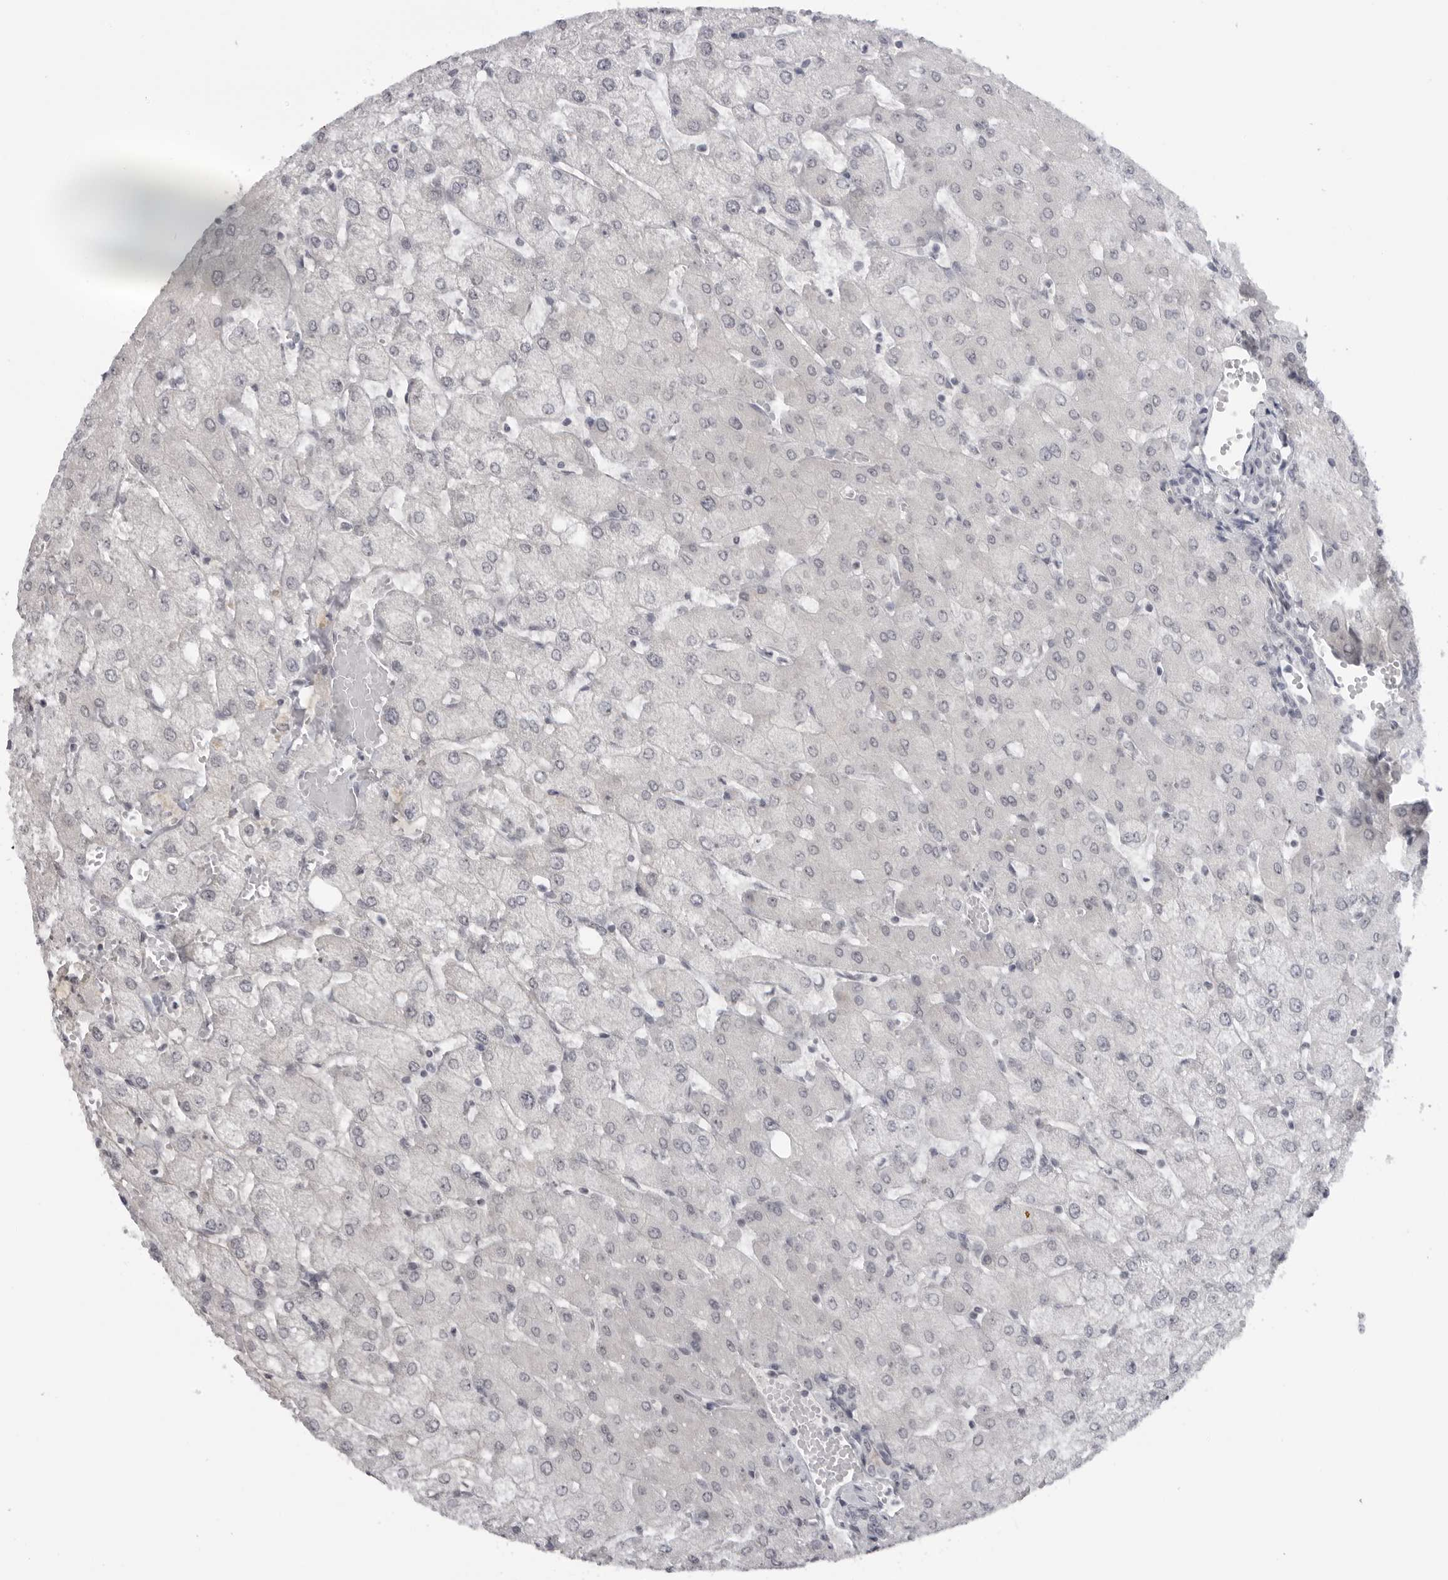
{"staining": {"intensity": "negative", "quantity": "none", "location": "none"}, "tissue": "liver", "cell_type": "Cholangiocytes", "image_type": "normal", "snomed": [{"axis": "morphology", "description": "Normal tissue, NOS"}, {"axis": "topography", "description": "Liver"}], "caption": "Liver was stained to show a protein in brown. There is no significant staining in cholangiocytes. Brightfield microscopy of IHC stained with DAB (brown) and hematoxylin (blue), captured at high magnification.", "gene": "DNALI1", "patient": {"sex": "female", "age": 54}}